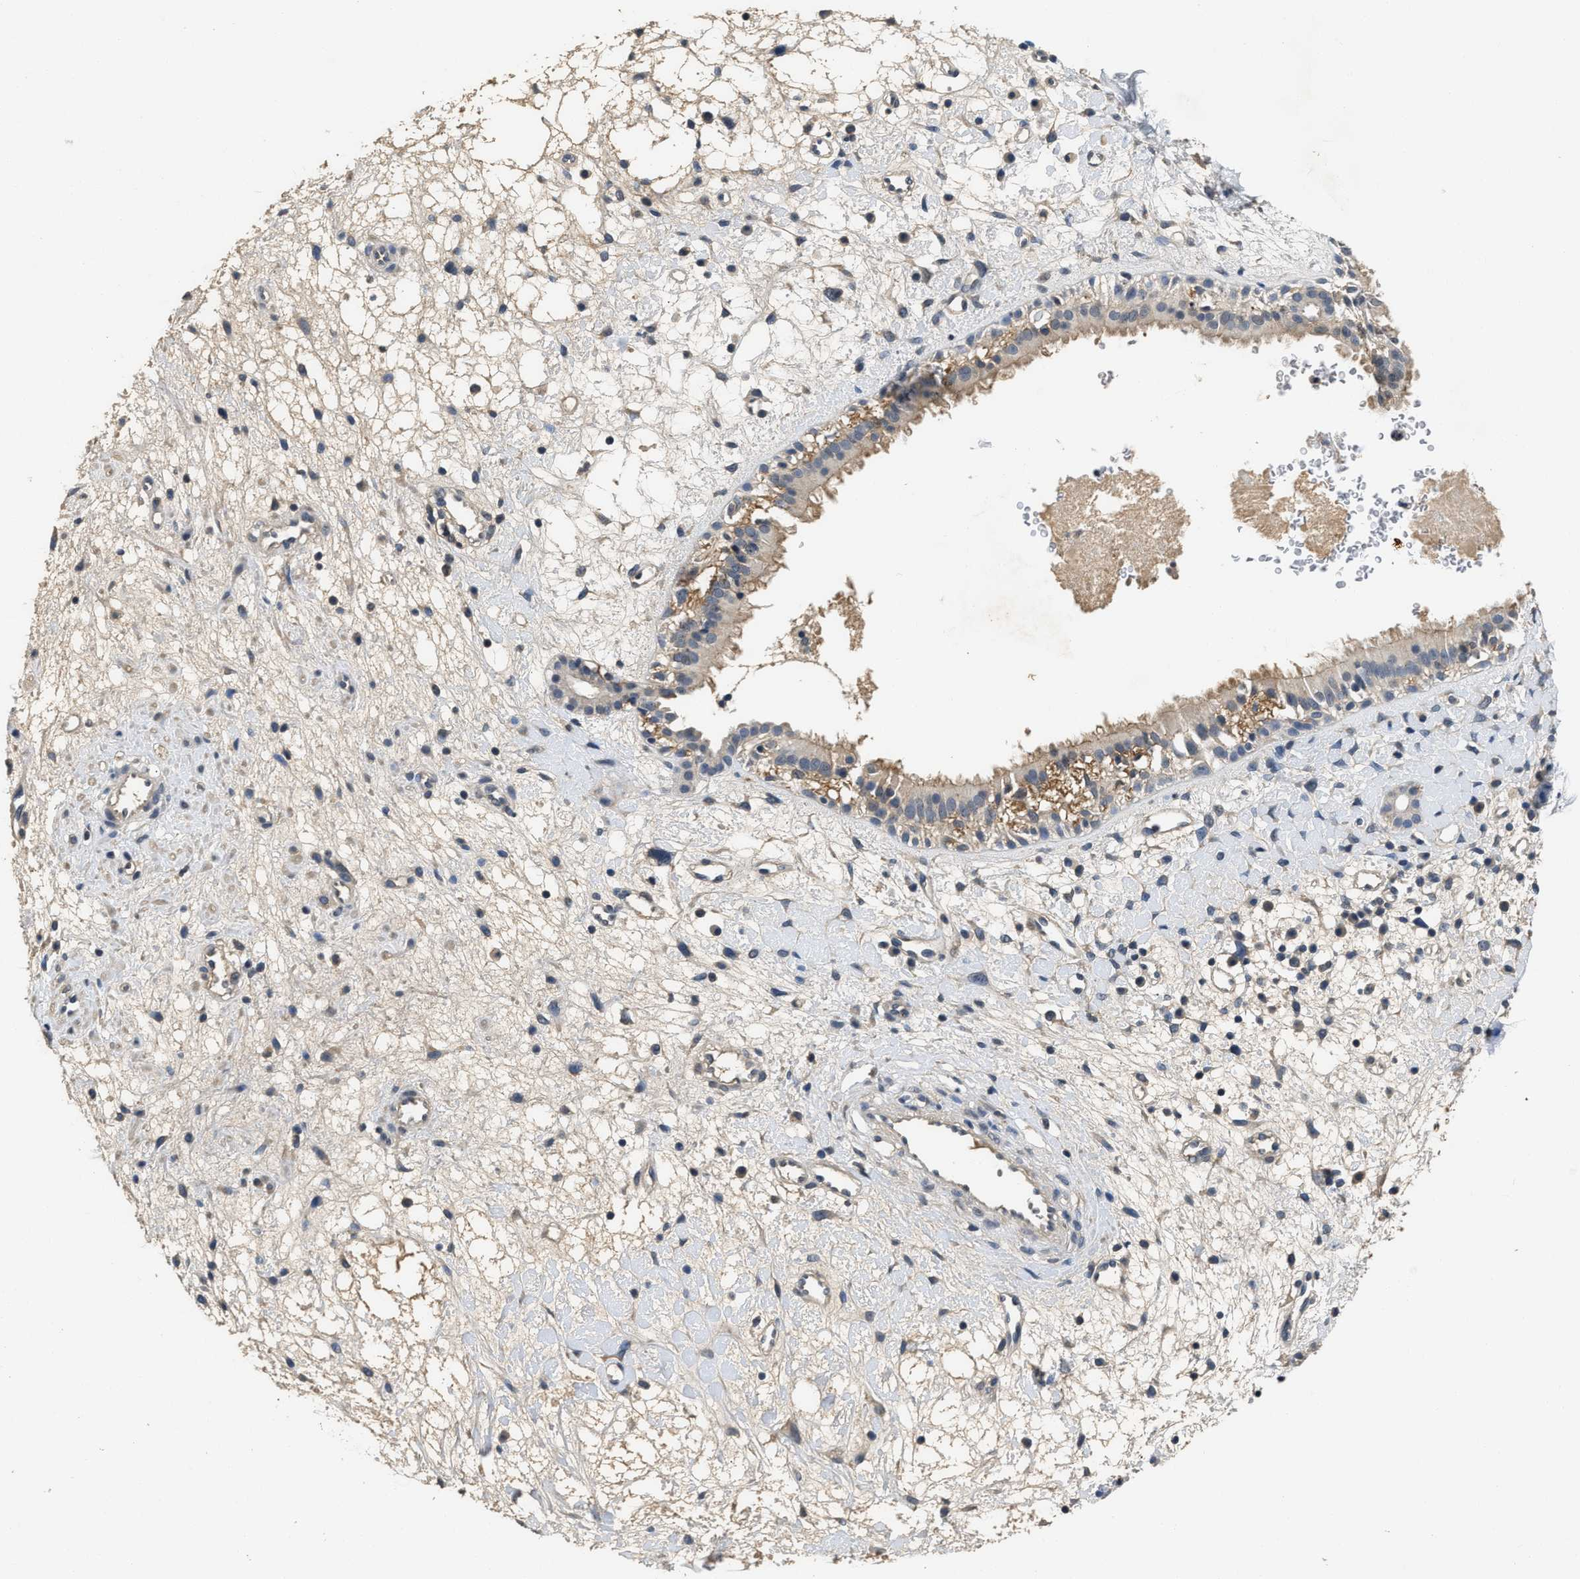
{"staining": {"intensity": "negative", "quantity": "none", "location": "none"}, "tissue": "nasopharynx", "cell_type": "Respiratory epithelial cells", "image_type": "normal", "snomed": [{"axis": "morphology", "description": "Normal tissue, NOS"}, {"axis": "topography", "description": "Nasopharynx"}], "caption": "IHC micrograph of unremarkable human nasopharynx stained for a protein (brown), which demonstrates no positivity in respiratory epithelial cells.", "gene": "INHA", "patient": {"sex": "male", "age": 22}}